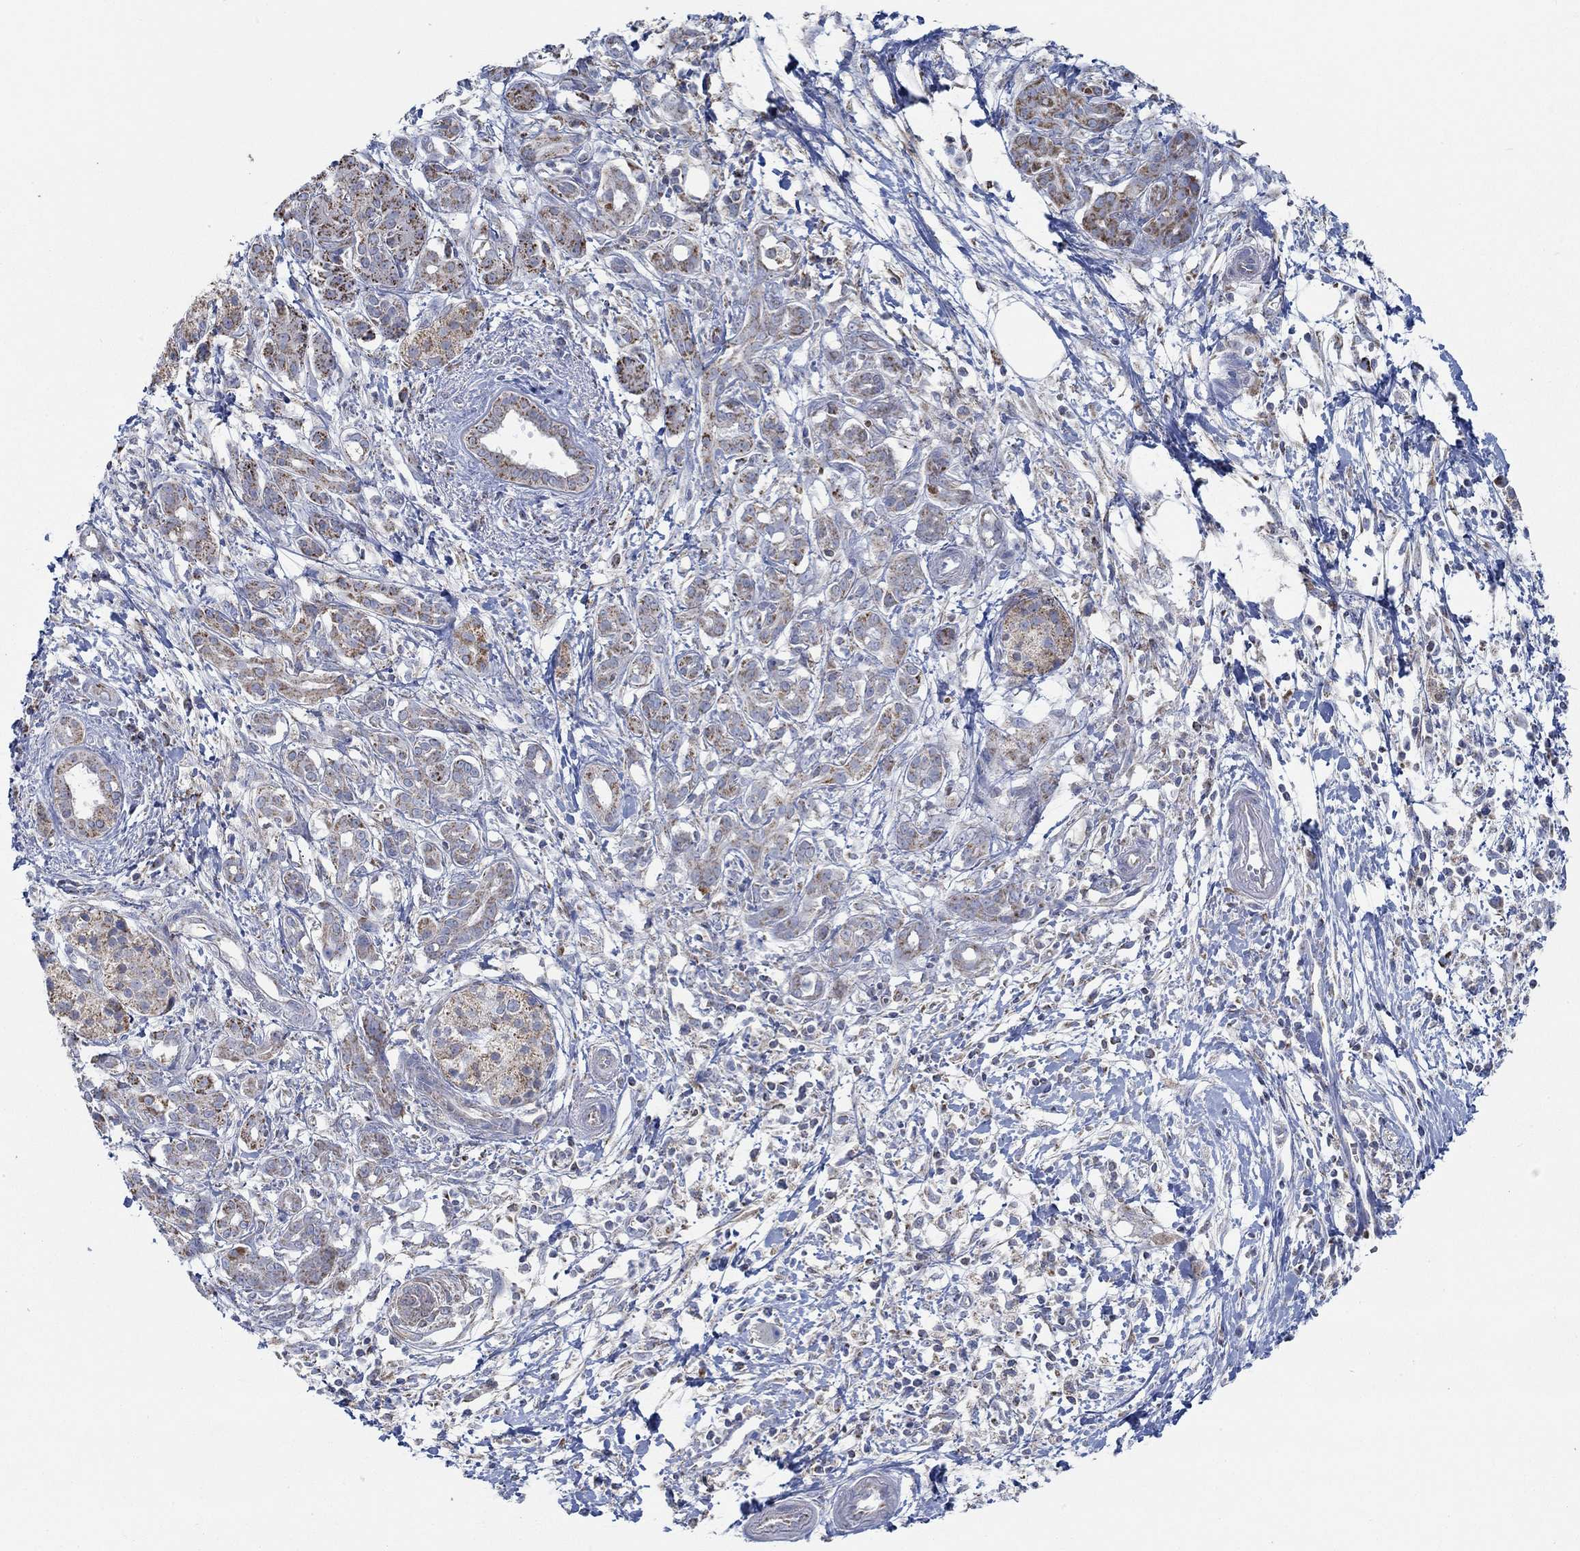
{"staining": {"intensity": "strong", "quantity": "25%-75%", "location": "cytoplasmic/membranous"}, "tissue": "pancreatic cancer", "cell_type": "Tumor cells", "image_type": "cancer", "snomed": [{"axis": "morphology", "description": "Adenocarcinoma, NOS"}, {"axis": "topography", "description": "Pancreas"}], "caption": "Approximately 25%-75% of tumor cells in human pancreatic cancer demonstrate strong cytoplasmic/membranous protein positivity as visualized by brown immunohistochemical staining.", "gene": "GLOD5", "patient": {"sex": "male", "age": 72}}